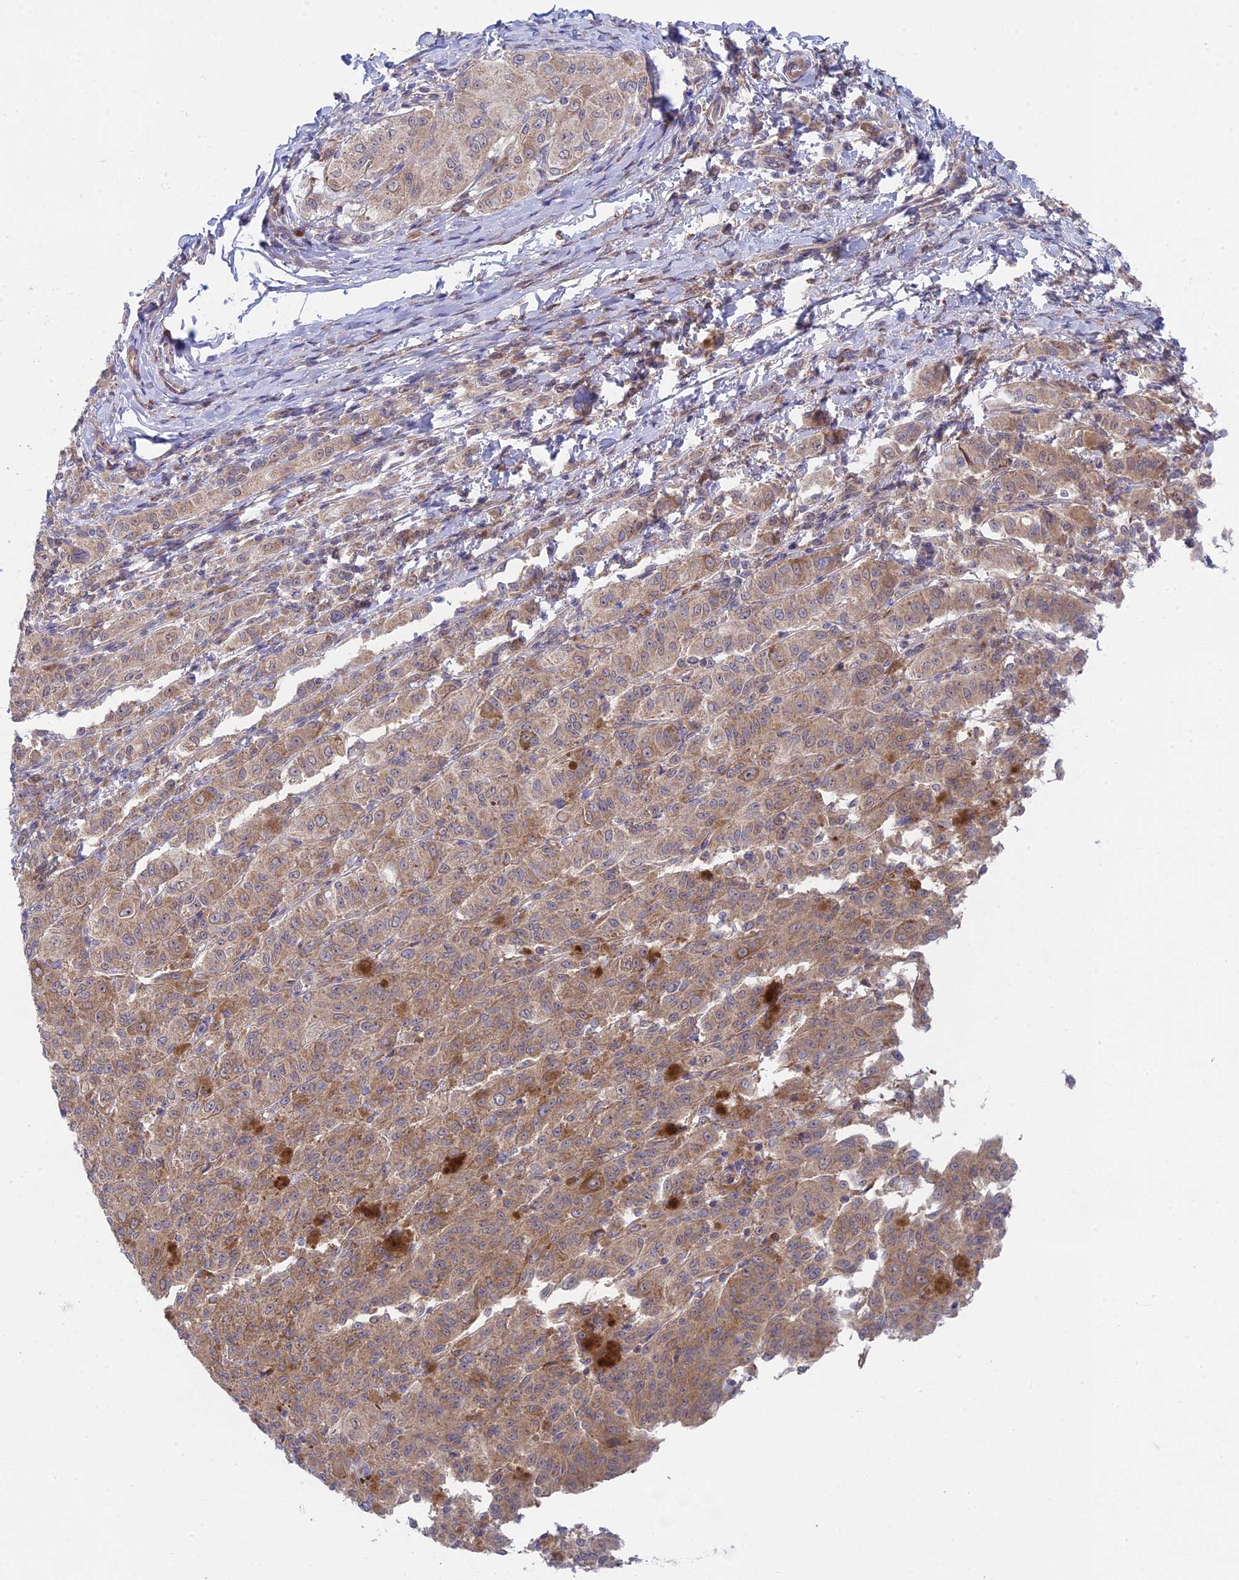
{"staining": {"intensity": "moderate", "quantity": ">75%", "location": "cytoplasmic/membranous"}, "tissue": "melanoma", "cell_type": "Tumor cells", "image_type": "cancer", "snomed": [{"axis": "morphology", "description": "Malignant melanoma, NOS"}, {"axis": "topography", "description": "Skin"}], "caption": "Immunohistochemistry (DAB) staining of human melanoma shows moderate cytoplasmic/membranous protein positivity in about >75% of tumor cells. (Stains: DAB (3,3'-diaminobenzidine) in brown, nuclei in blue, Microscopy: brightfield microscopy at high magnification).", "gene": "INCA1", "patient": {"sex": "female", "age": 52}}